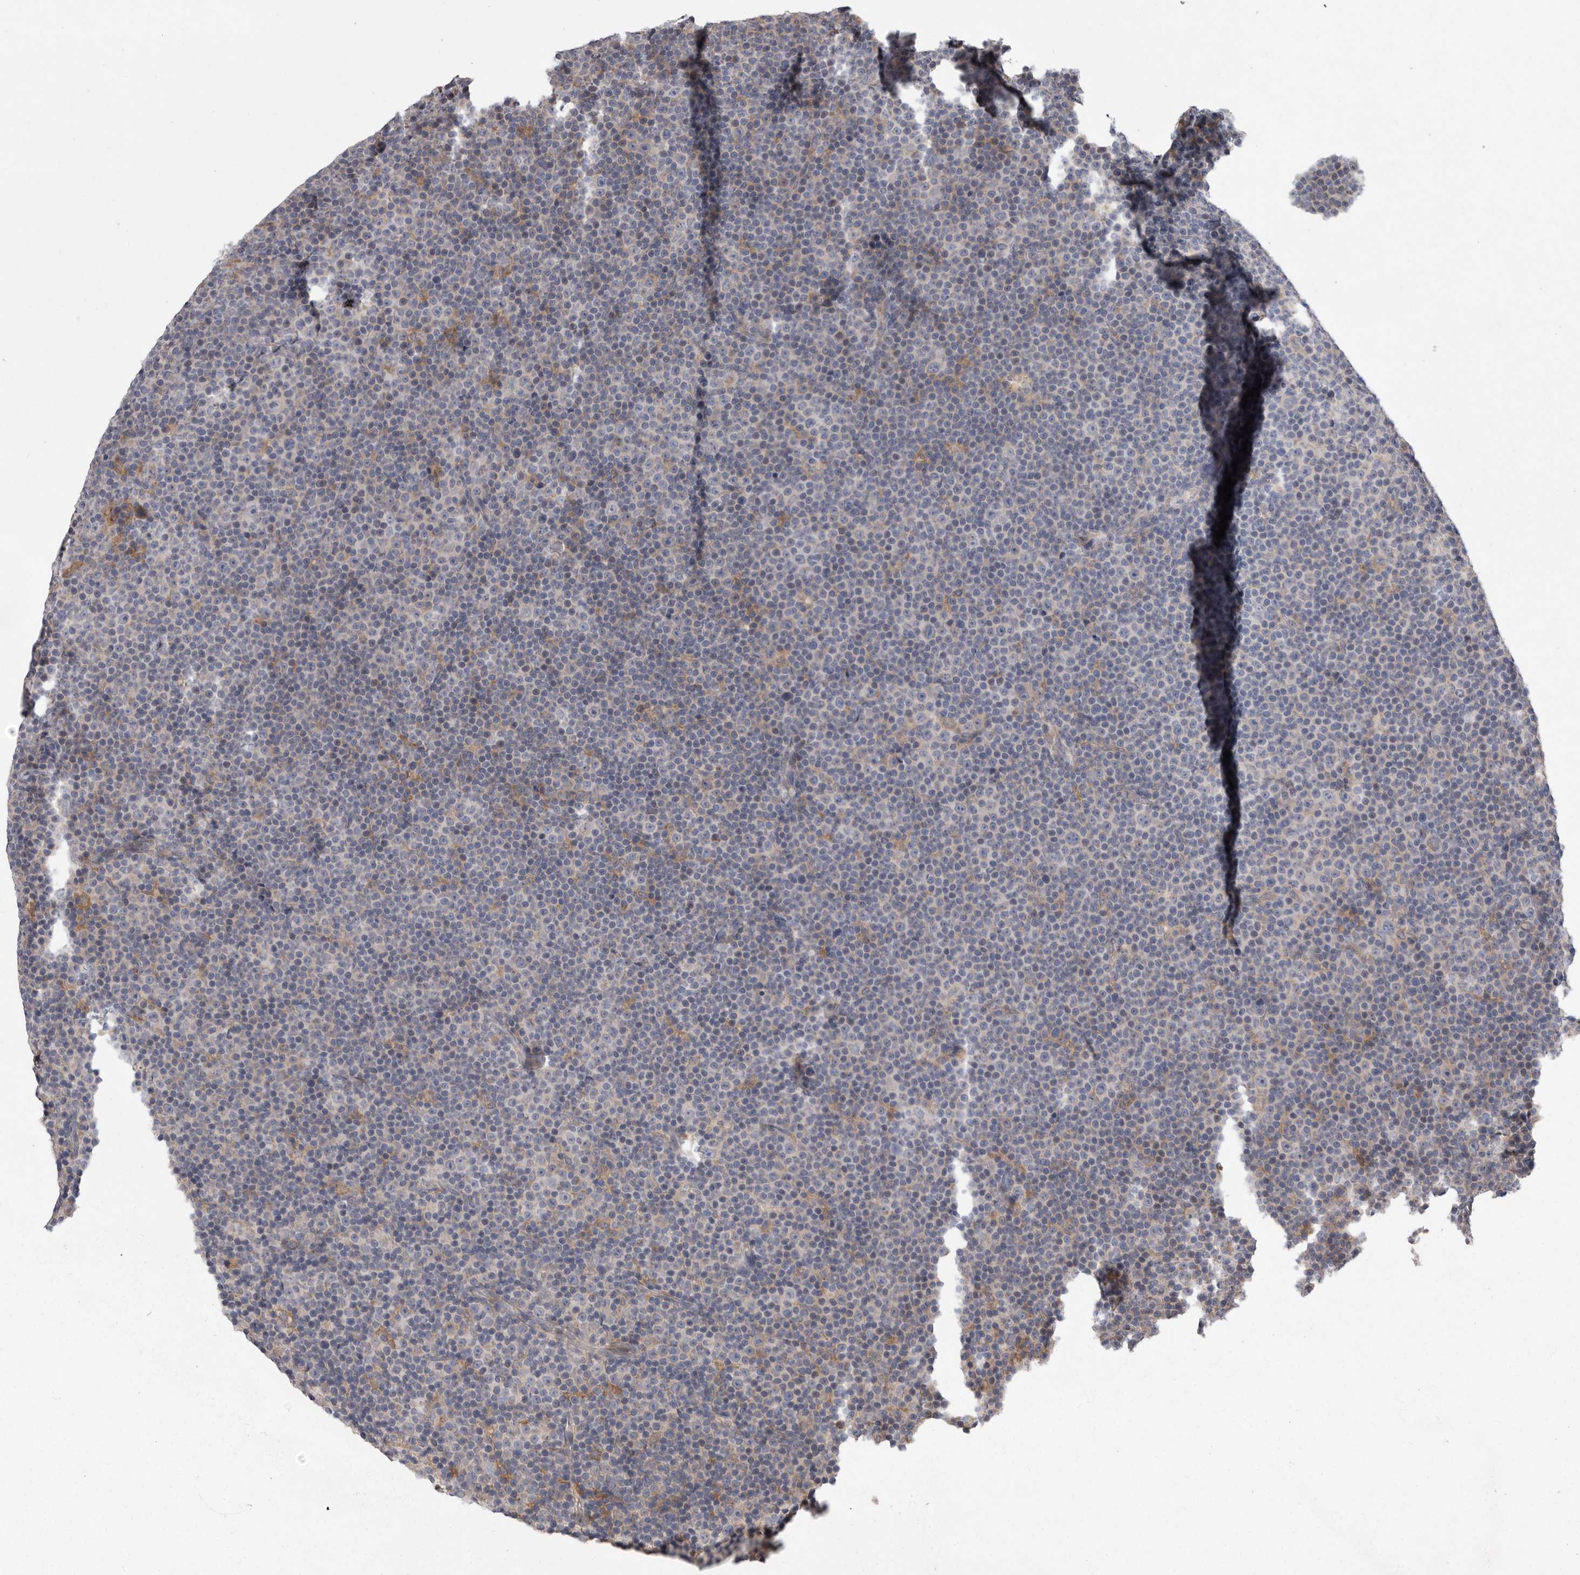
{"staining": {"intensity": "negative", "quantity": "none", "location": "none"}, "tissue": "lymphoma", "cell_type": "Tumor cells", "image_type": "cancer", "snomed": [{"axis": "morphology", "description": "Malignant lymphoma, non-Hodgkin's type, Low grade"}, {"axis": "topography", "description": "Lymph node"}], "caption": "The photomicrograph shows no staining of tumor cells in malignant lymphoma, non-Hodgkin's type (low-grade).", "gene": "CRP", "patient": {"sex": "female", "age": 67}}